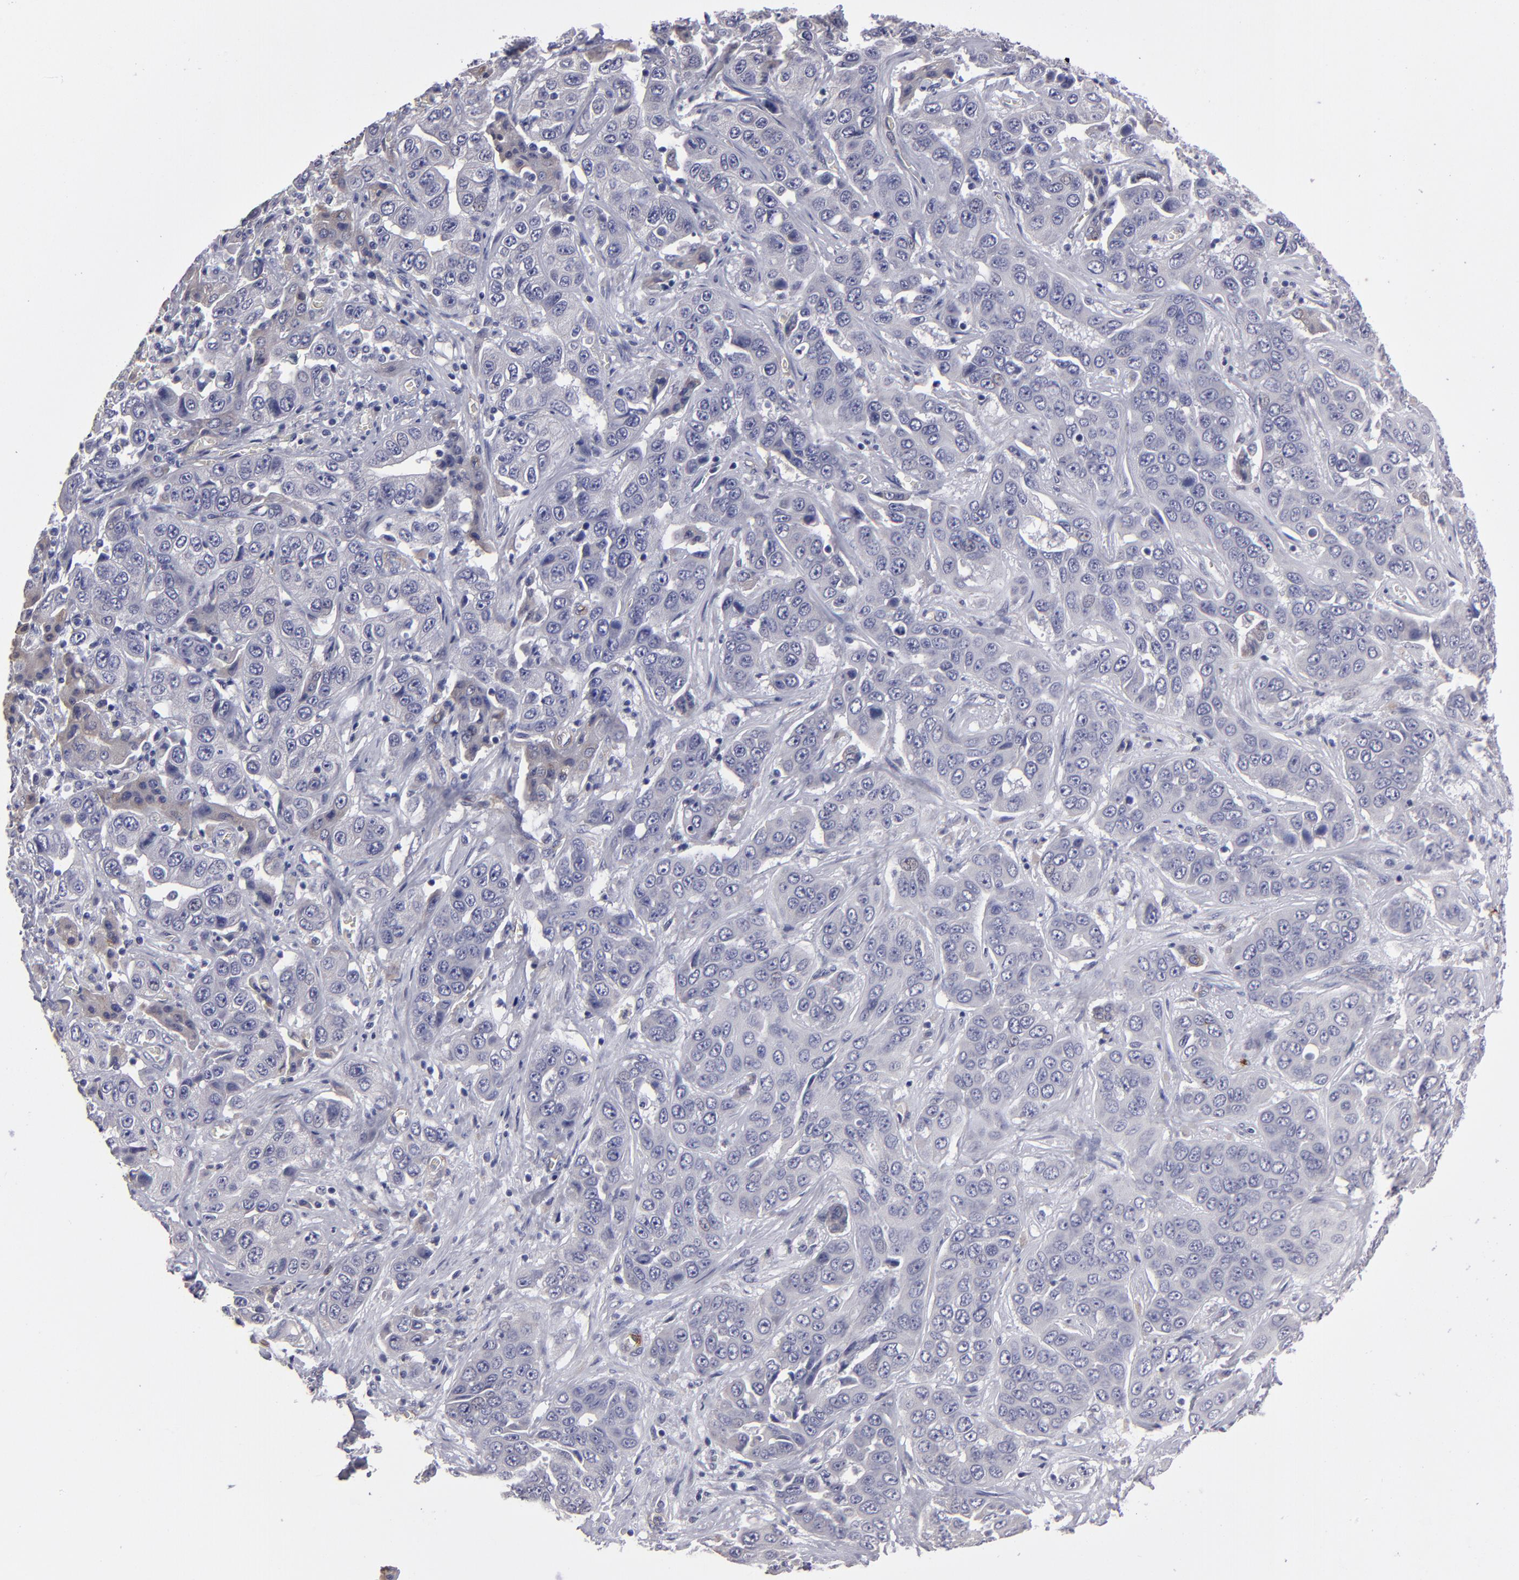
{"staining": {"intensity": "weak", "quantity": "<25%", "location": "cytoplasmic/membranous"}, "tissue": "liver cancer", "cell_type": "Tumor cells", "image_type": "cancer", "snomed": [{"axis": "morphology", "description": "Cholangiocarcinoma"}, {"axis": "topography", "description": "Liver"}], "caption": "An image of human cholangiocarcinoma (liver) is negative for staining in tumor cells.", "gene": "ZNF175", "patient": {"sex": "female", "age": 52}}